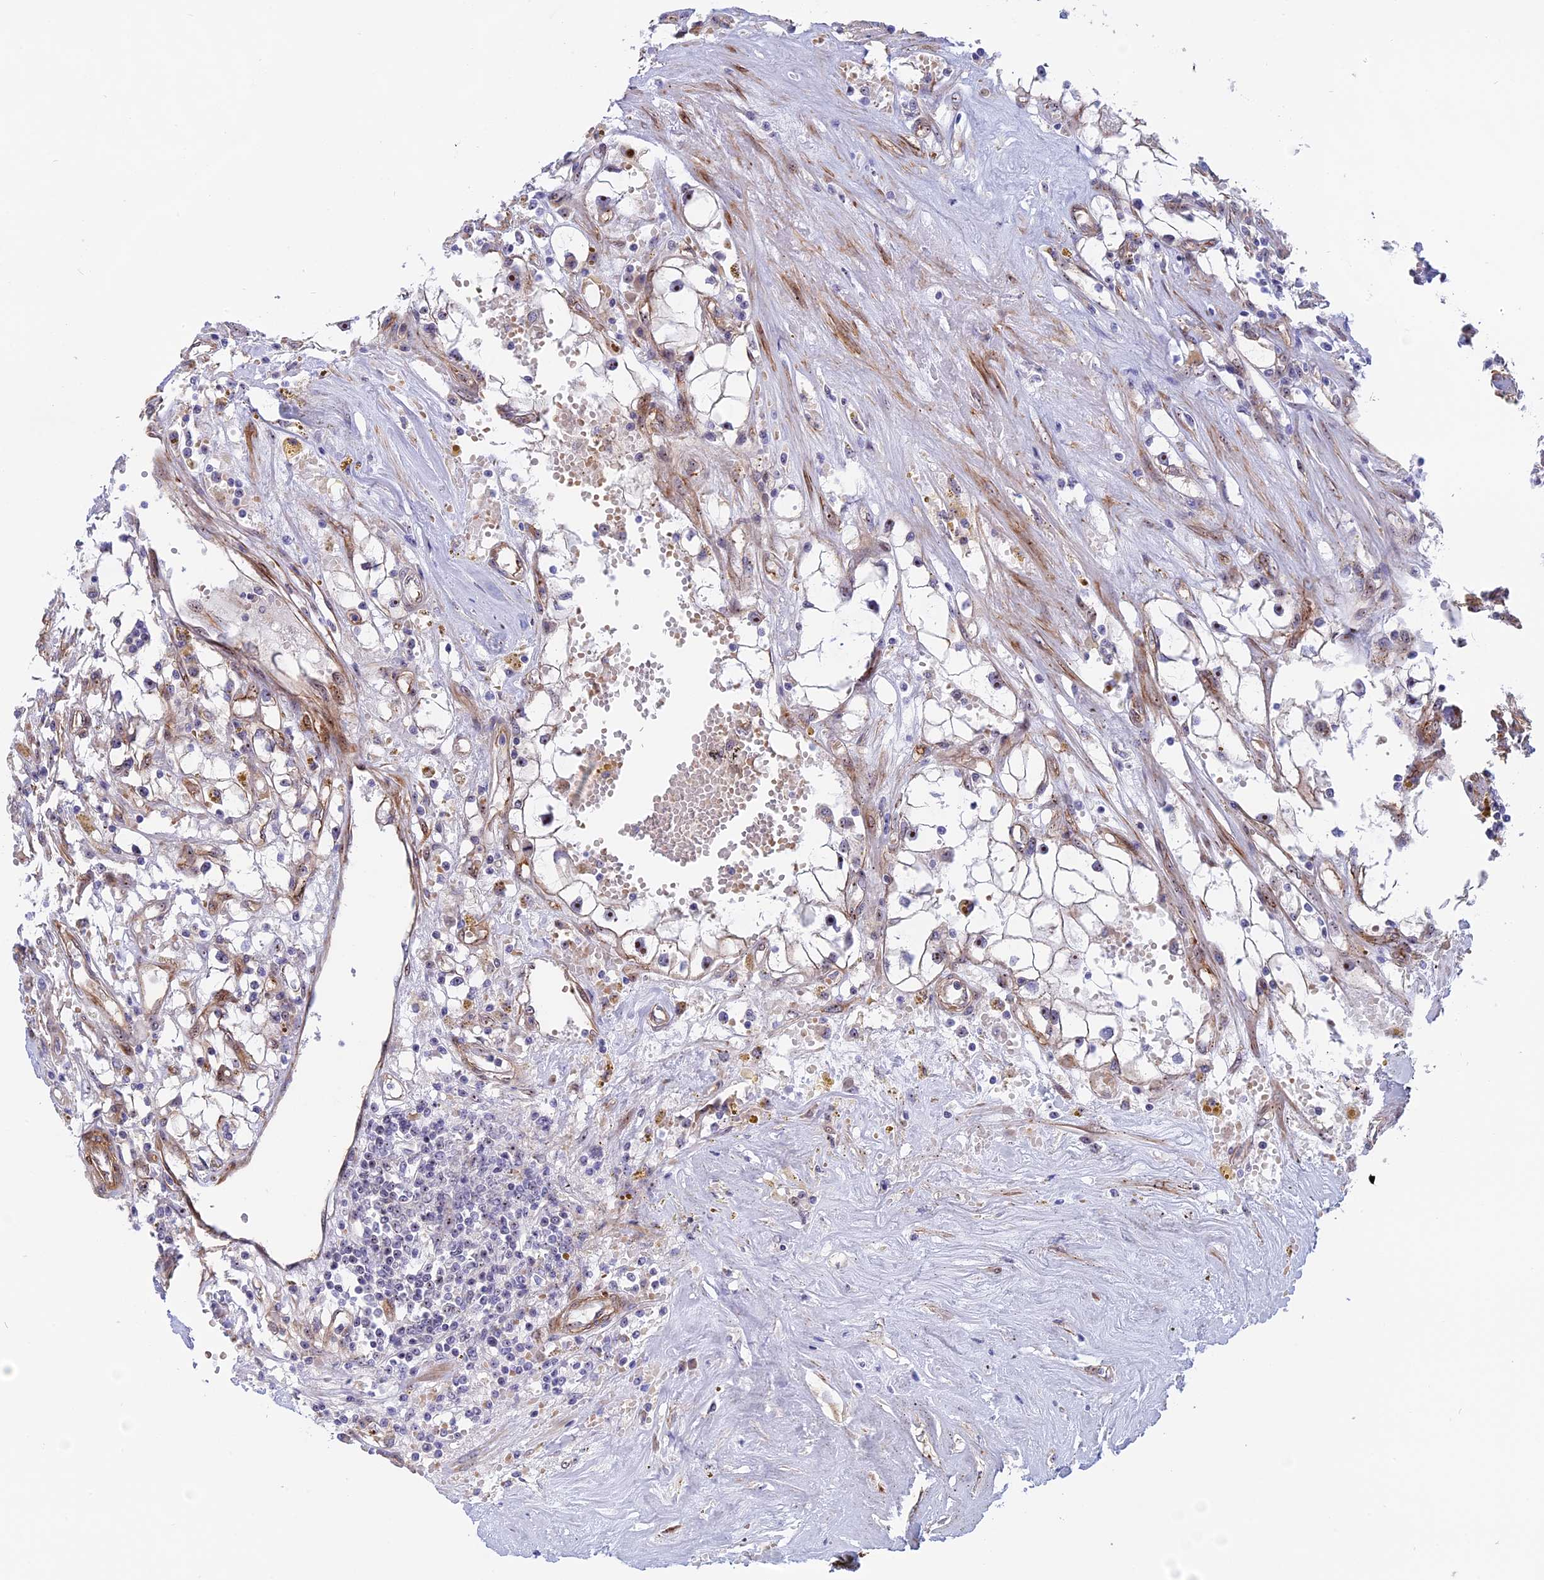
{"staining": {"intensity": "weak", "quantity": "<25%", "location": "nuclear"}, "tissue": "renal cancer", "cell_type": "Tumor cells", "image_type": "cancer", "snomed": [{"axis": "morphology", "description": "Adenocarcinoma, NOS"}, {"axis": "topography", "description": "Kidney"}], "caption": "This is an immunohistochemistry (IHC) histopathology image of human renal cancer. There is no positivity in tumor cells.", "gene": "DBNDD1", "patient": {"sex": "male", "age": 56}}